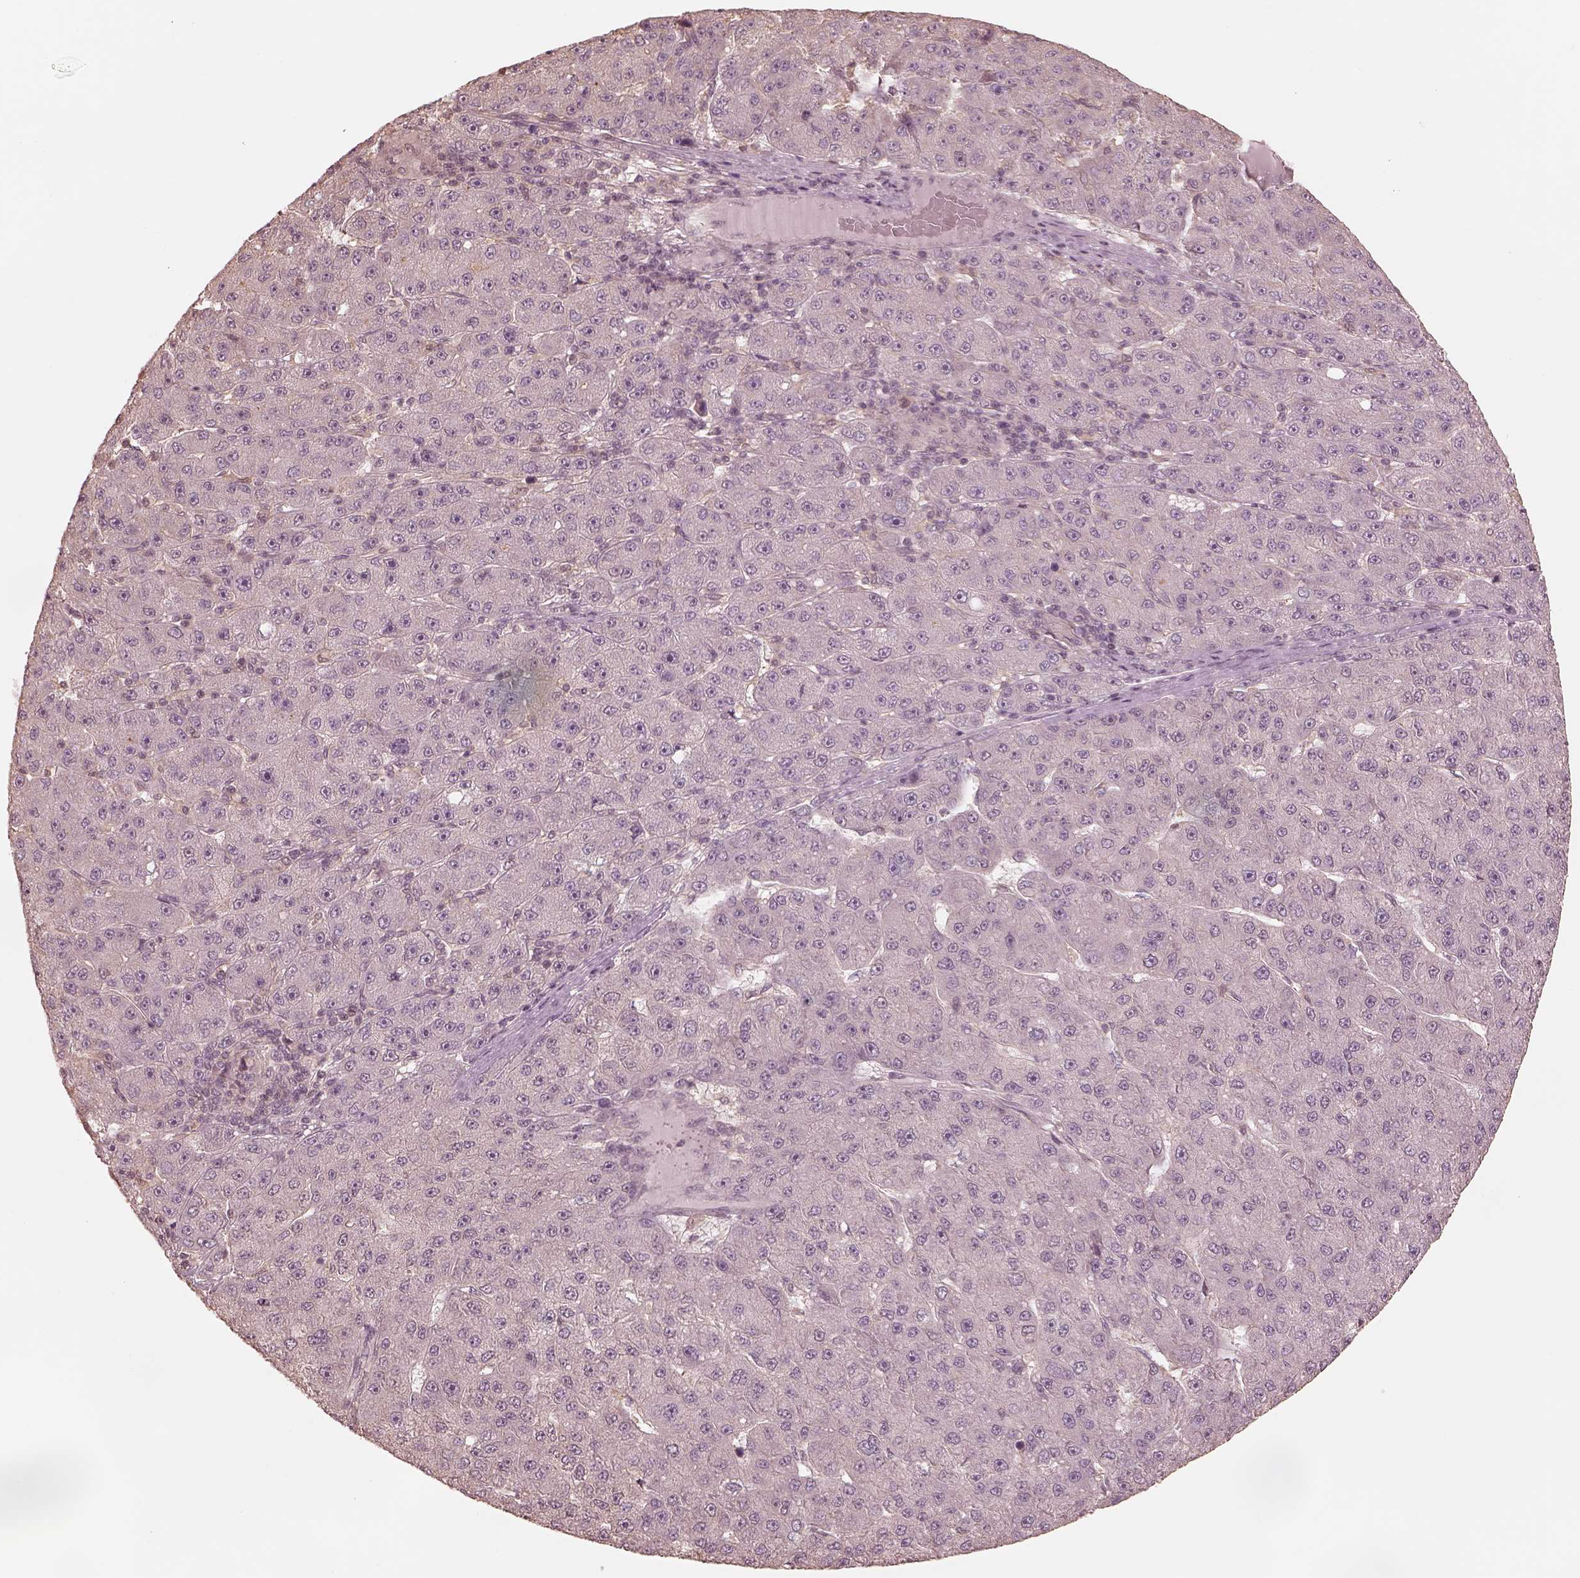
{"staining": {"intensity": "negative", "quantity": "none", "location": "none"}, "tissue": "liver cancer", "cell_type": "Tumor cells", "image_type": "cancer", "snomed": [{"axis": "morphology", "description": "Carcinoma, Hepatocellular, NOS"}, {"axis": "topography", "description": "Liver"}], "caption": "Immunohistochemical staining of hepatocellular carcinoma (liver) reveals no significant staining in tumor cells.", "gene": "KIF5C", "patient": {"sex": "male", "age": 67}}